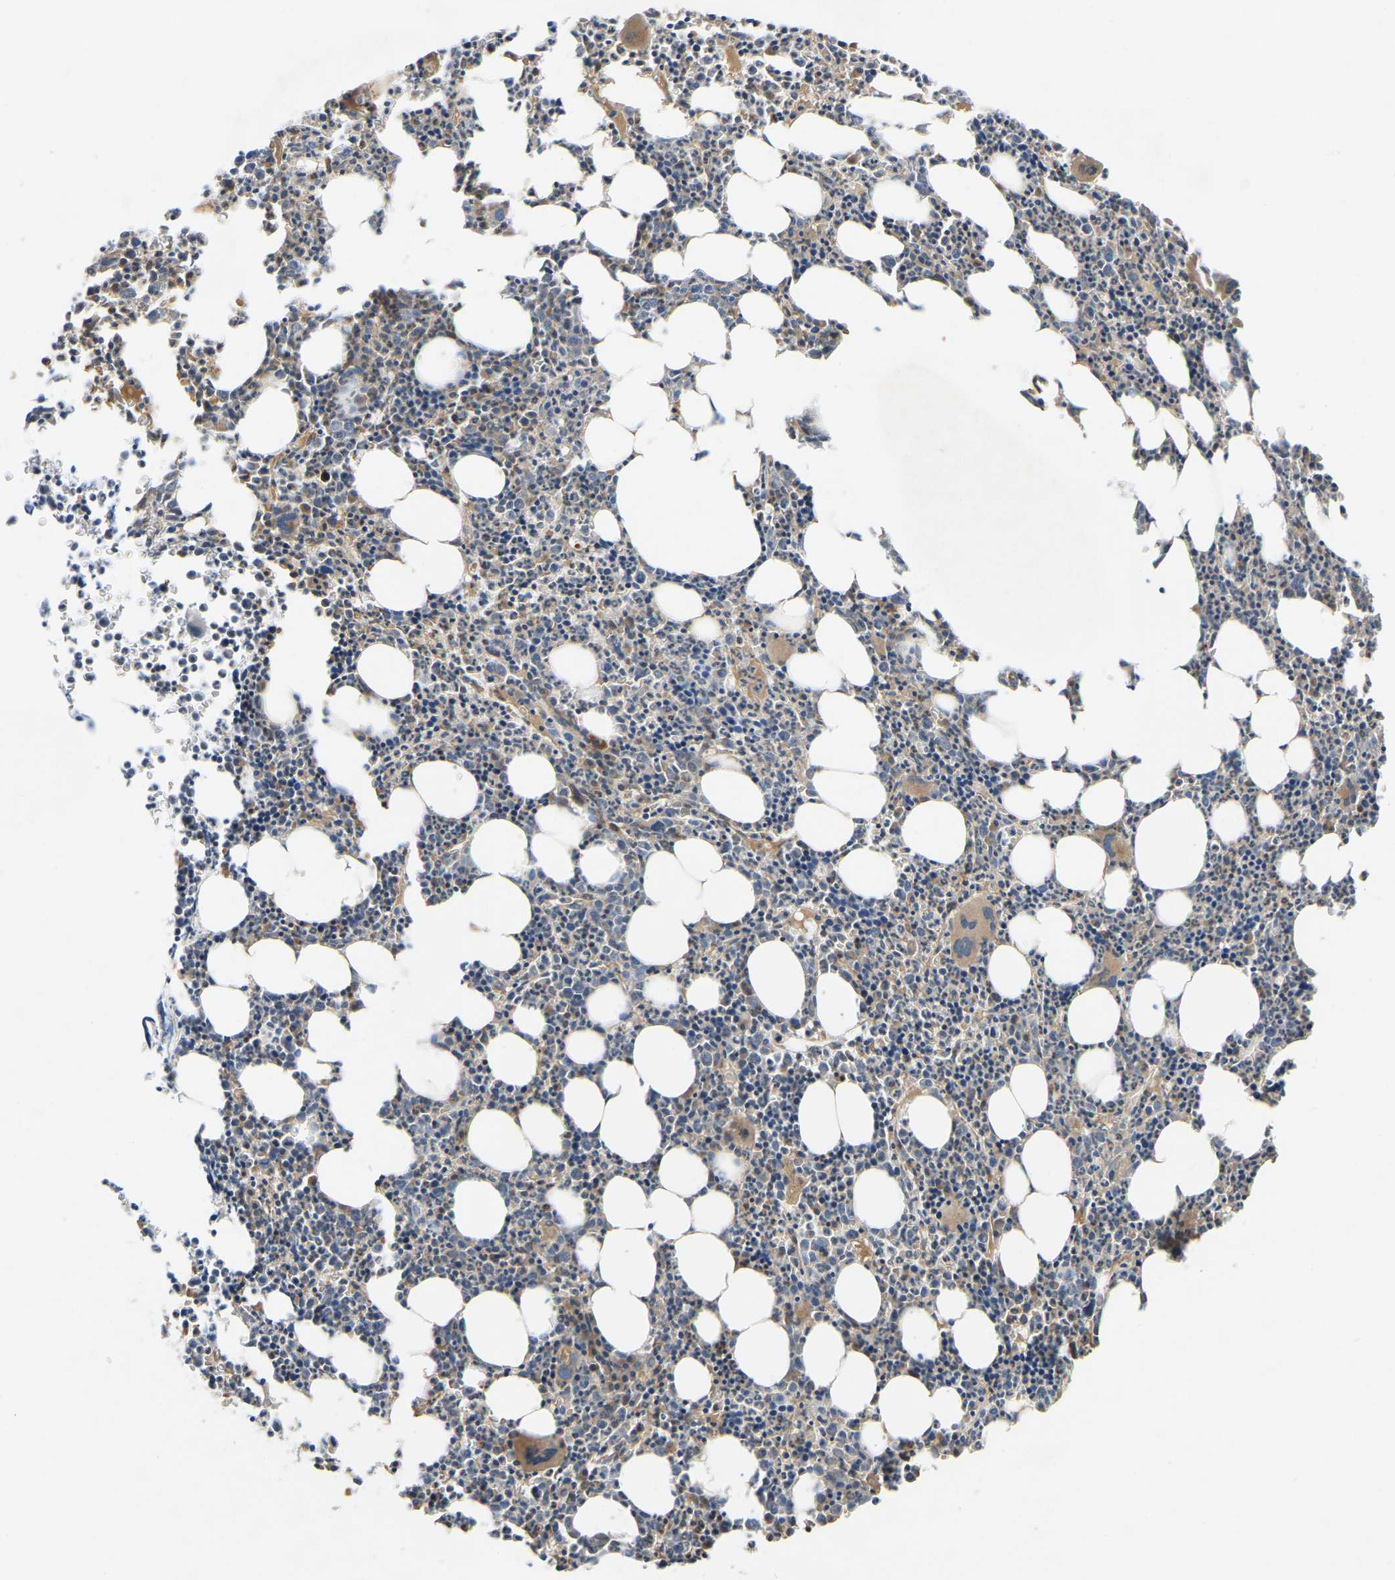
{"staining": {"intensity": "moderate", "quantity": ">75%", "location": "cytoplasmic/membranous"}, "tissue": "bone marrow", "cell_type": "Hematopoietic cells", "image_type": "normal", "snomed": [{"axis": "morphology", "description": "Normal tissue, NOS"}, {"axis": "morphology", "description": "Inflammation, NOS"}, {"axis": "topography", "description": "Bone marrow"}], "caption": "The image demonstrates immunohistochemical staining of normal bone marrow. There is moderate cytoplasmic/membranous positivity is present in approximately >75% of hematopoietic cells. (brown staining indicates protein expression, while blue staining denotes nuclei).", "gene": "C21orf91", "patient": {"sex": "female", "age": 40}}